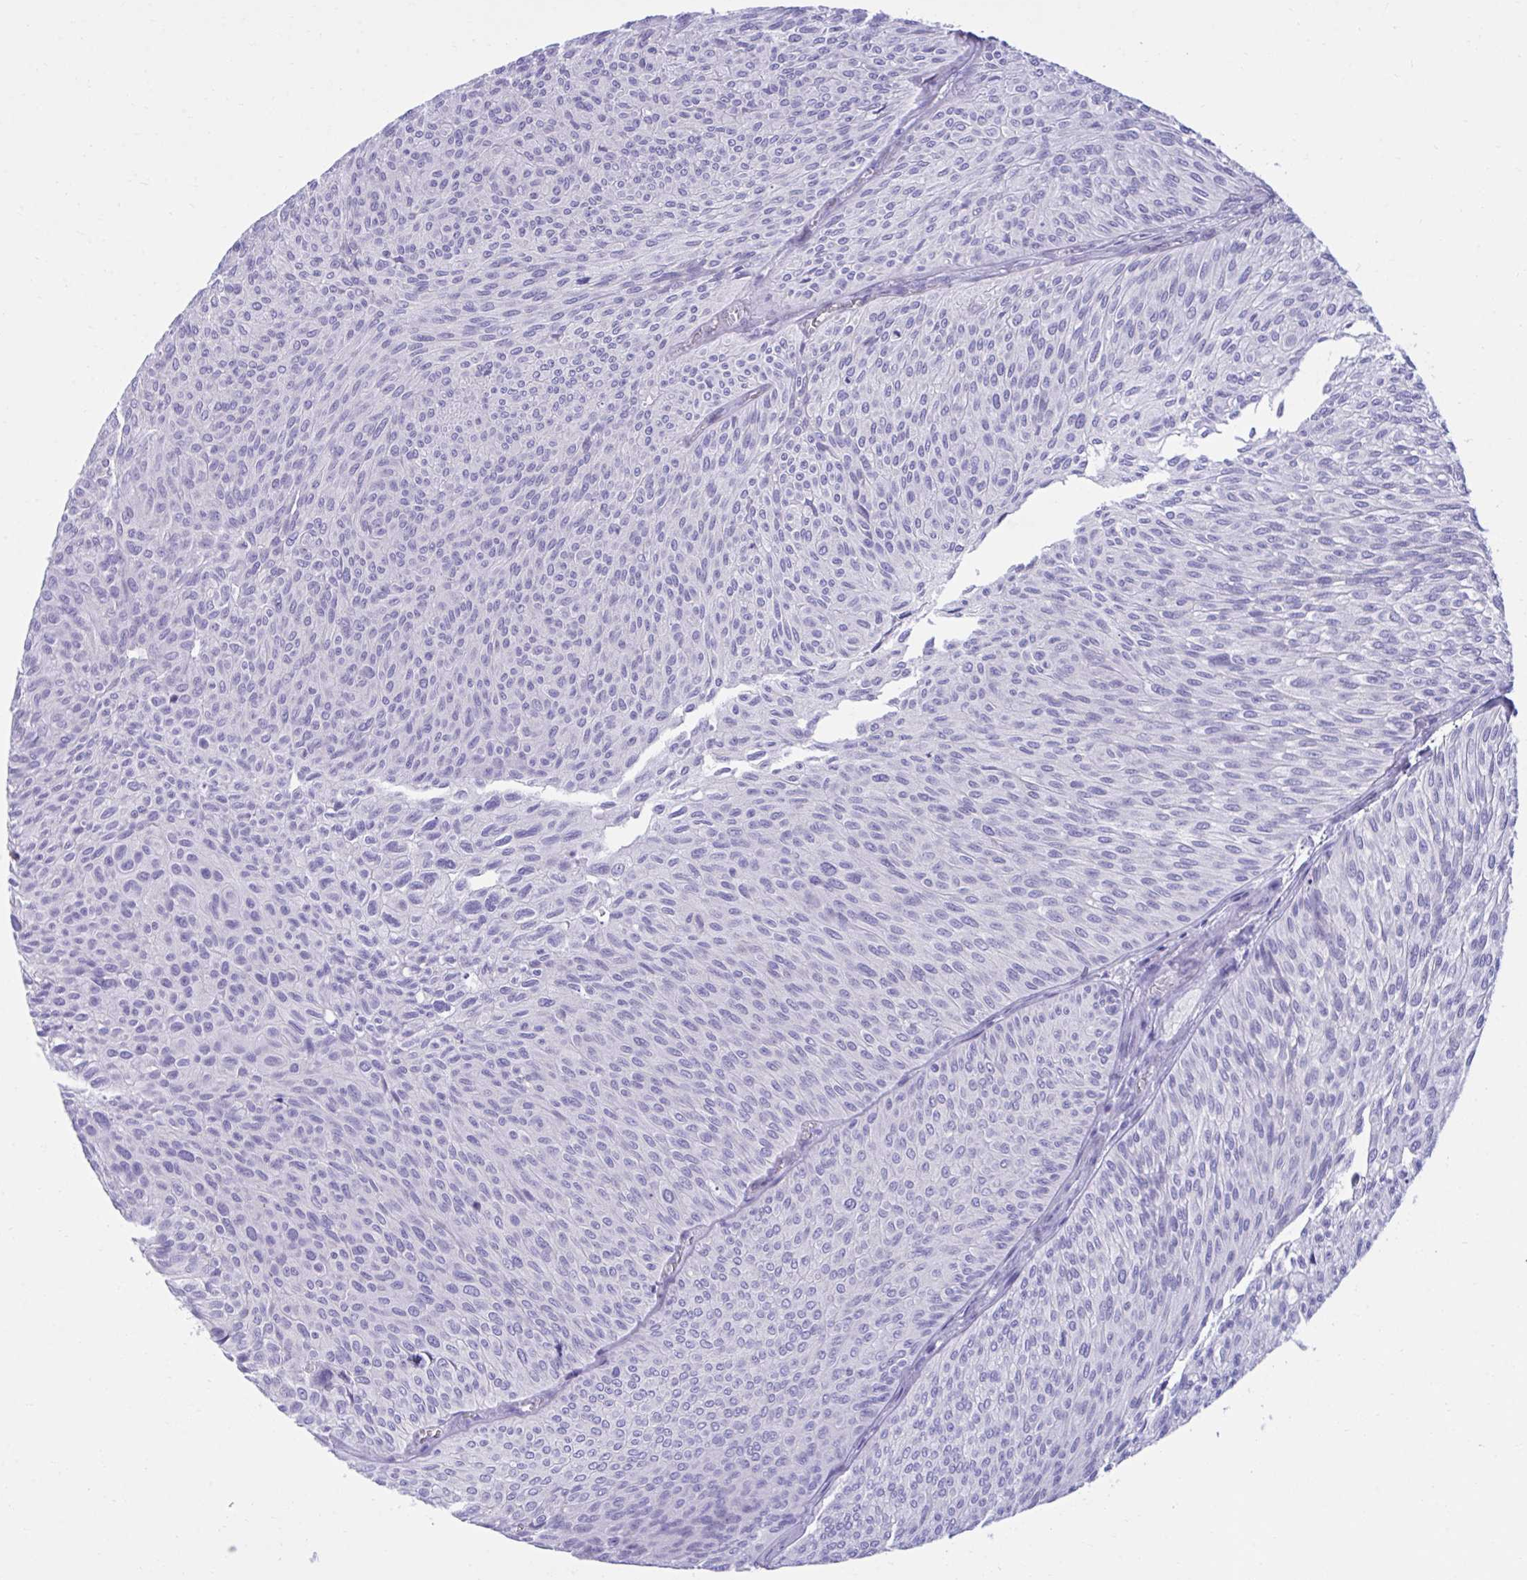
{"staining": {"intensity": "negative", "quantity": "none", "location": "none"}, "tissue": "urothelial cancer", "cell_type": "Tumor cells", "image_type": "cancer", "snomed": [{"axis": "morphology", "description": "Urothelial carcinoma, Low grade"}, {"axis": "topography", "description": "Urinary bladder"}], "caption": "Urothelial cancer was stained to show a protein in brown. There is no significant positivity in tumor cells. (IHC, brightfield microscopy, high magnification).", "gene": "PGM2L1", "patient": {"sex": "male", "age": 91}}